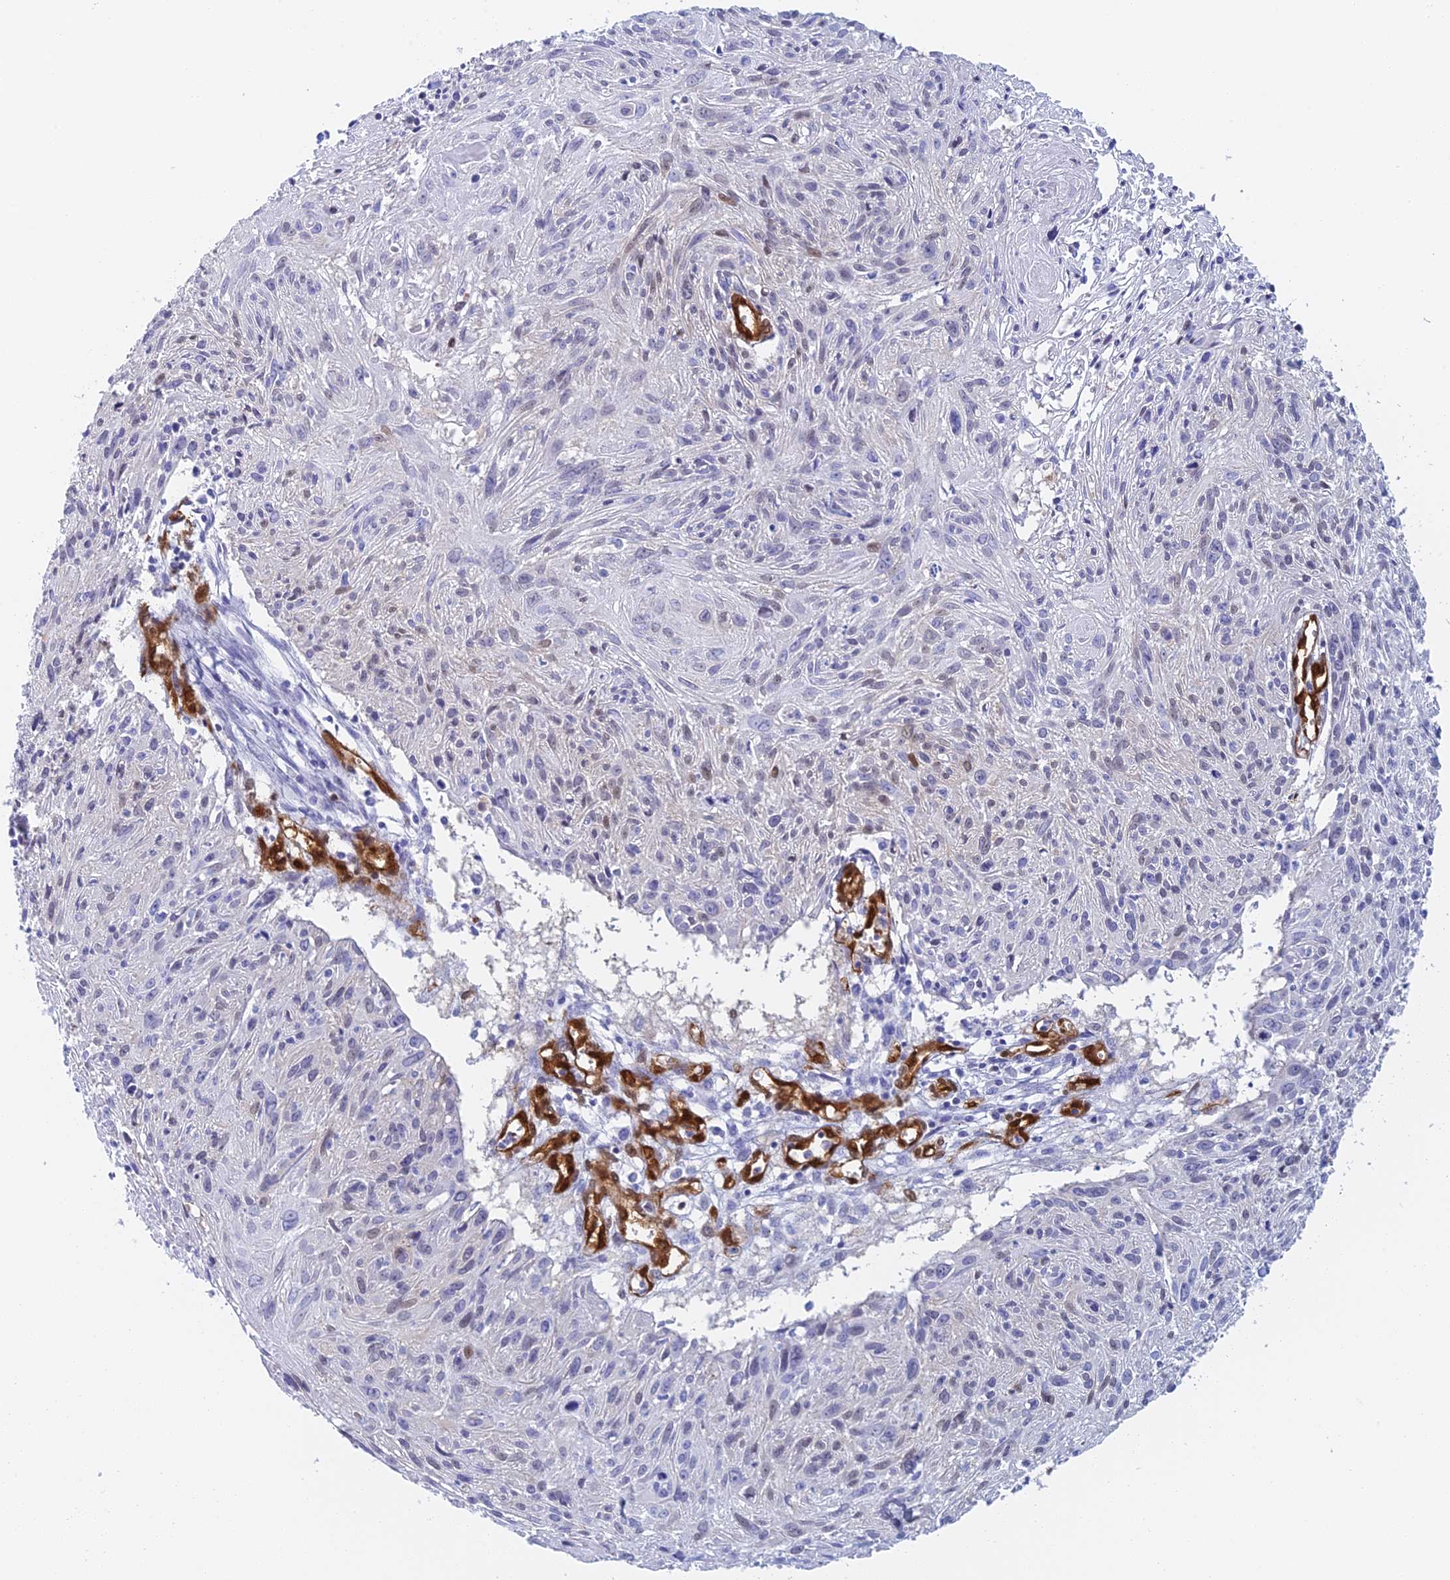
{"staining": {"intensity": "negative", "quantity": "none", "location": "none"}, "tissue": "cervical cancer", "cell_type": "Tumor cells", "image_type": "cancer", "snomed": [{"axis": "morphology", "description": "Squamous cell carcinoma, NOS"}, {"axis": "topography", "description": "Cervix"}], "caption": "Human squamous cell carcinoma (cervical) stained for a protein using immunohistochemistry (IHC) displays no staining in tumor cells.", "gene": "CRIP2", "patient": {"sex": "female", "age": 51}}